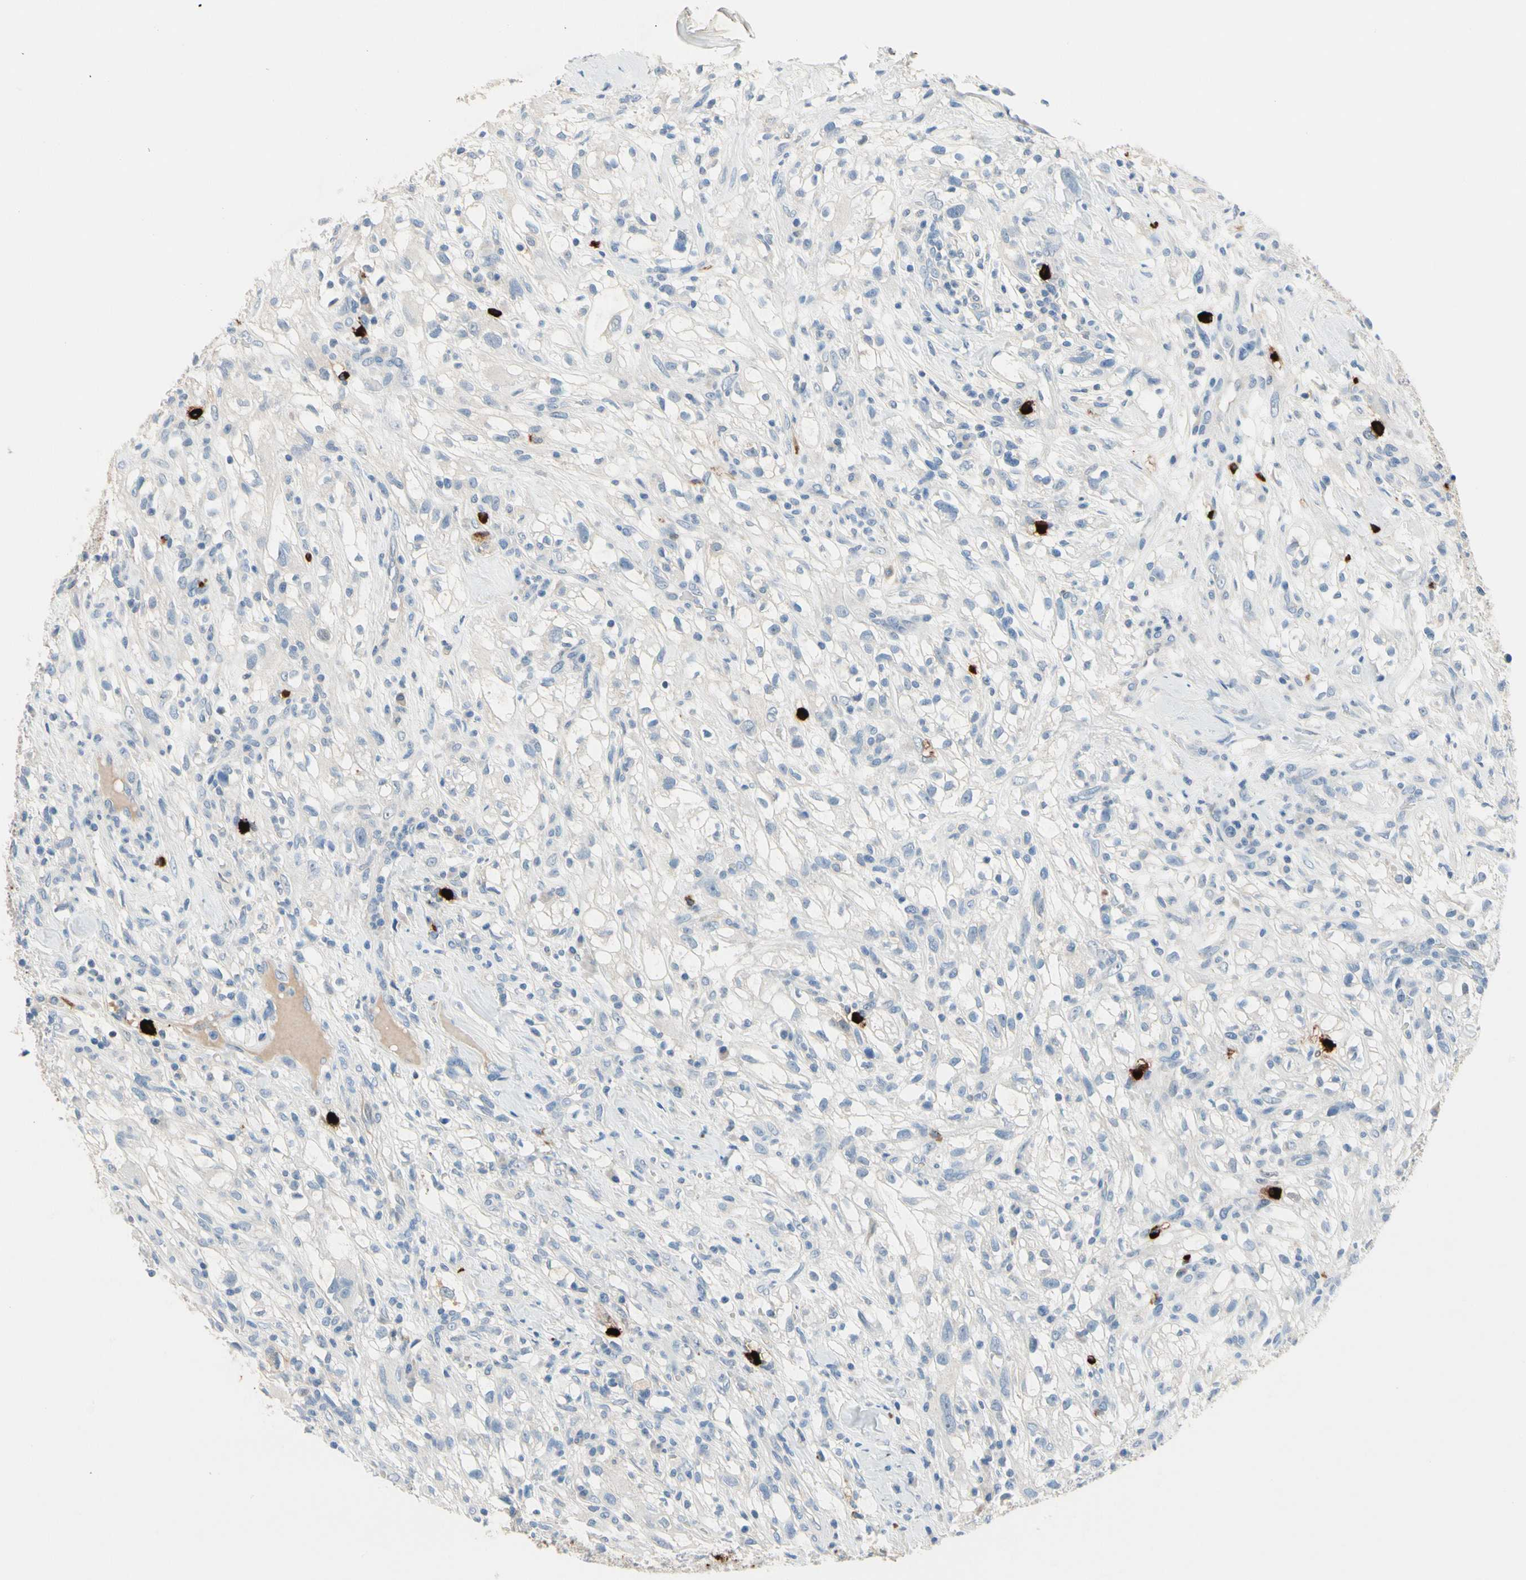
{"staining": {"intensity": "negative", "quantity": "none", "location": "none"}, "tissue": "renal cancer", "cell_type": "Tumor cells", "image_type": "cancer", "snomed": [{"axis": "morphology", "description": "Adenocarcinoma, NOS"}, {"axis": "topography", "description": "Kidney"}], "caption": "Adenocarcinoma (renal) stained for a protein using IHC demonstrates no positivity tumor cells.", "gene": "CPA3", "patient": {"sex": "female", "age": 60}}